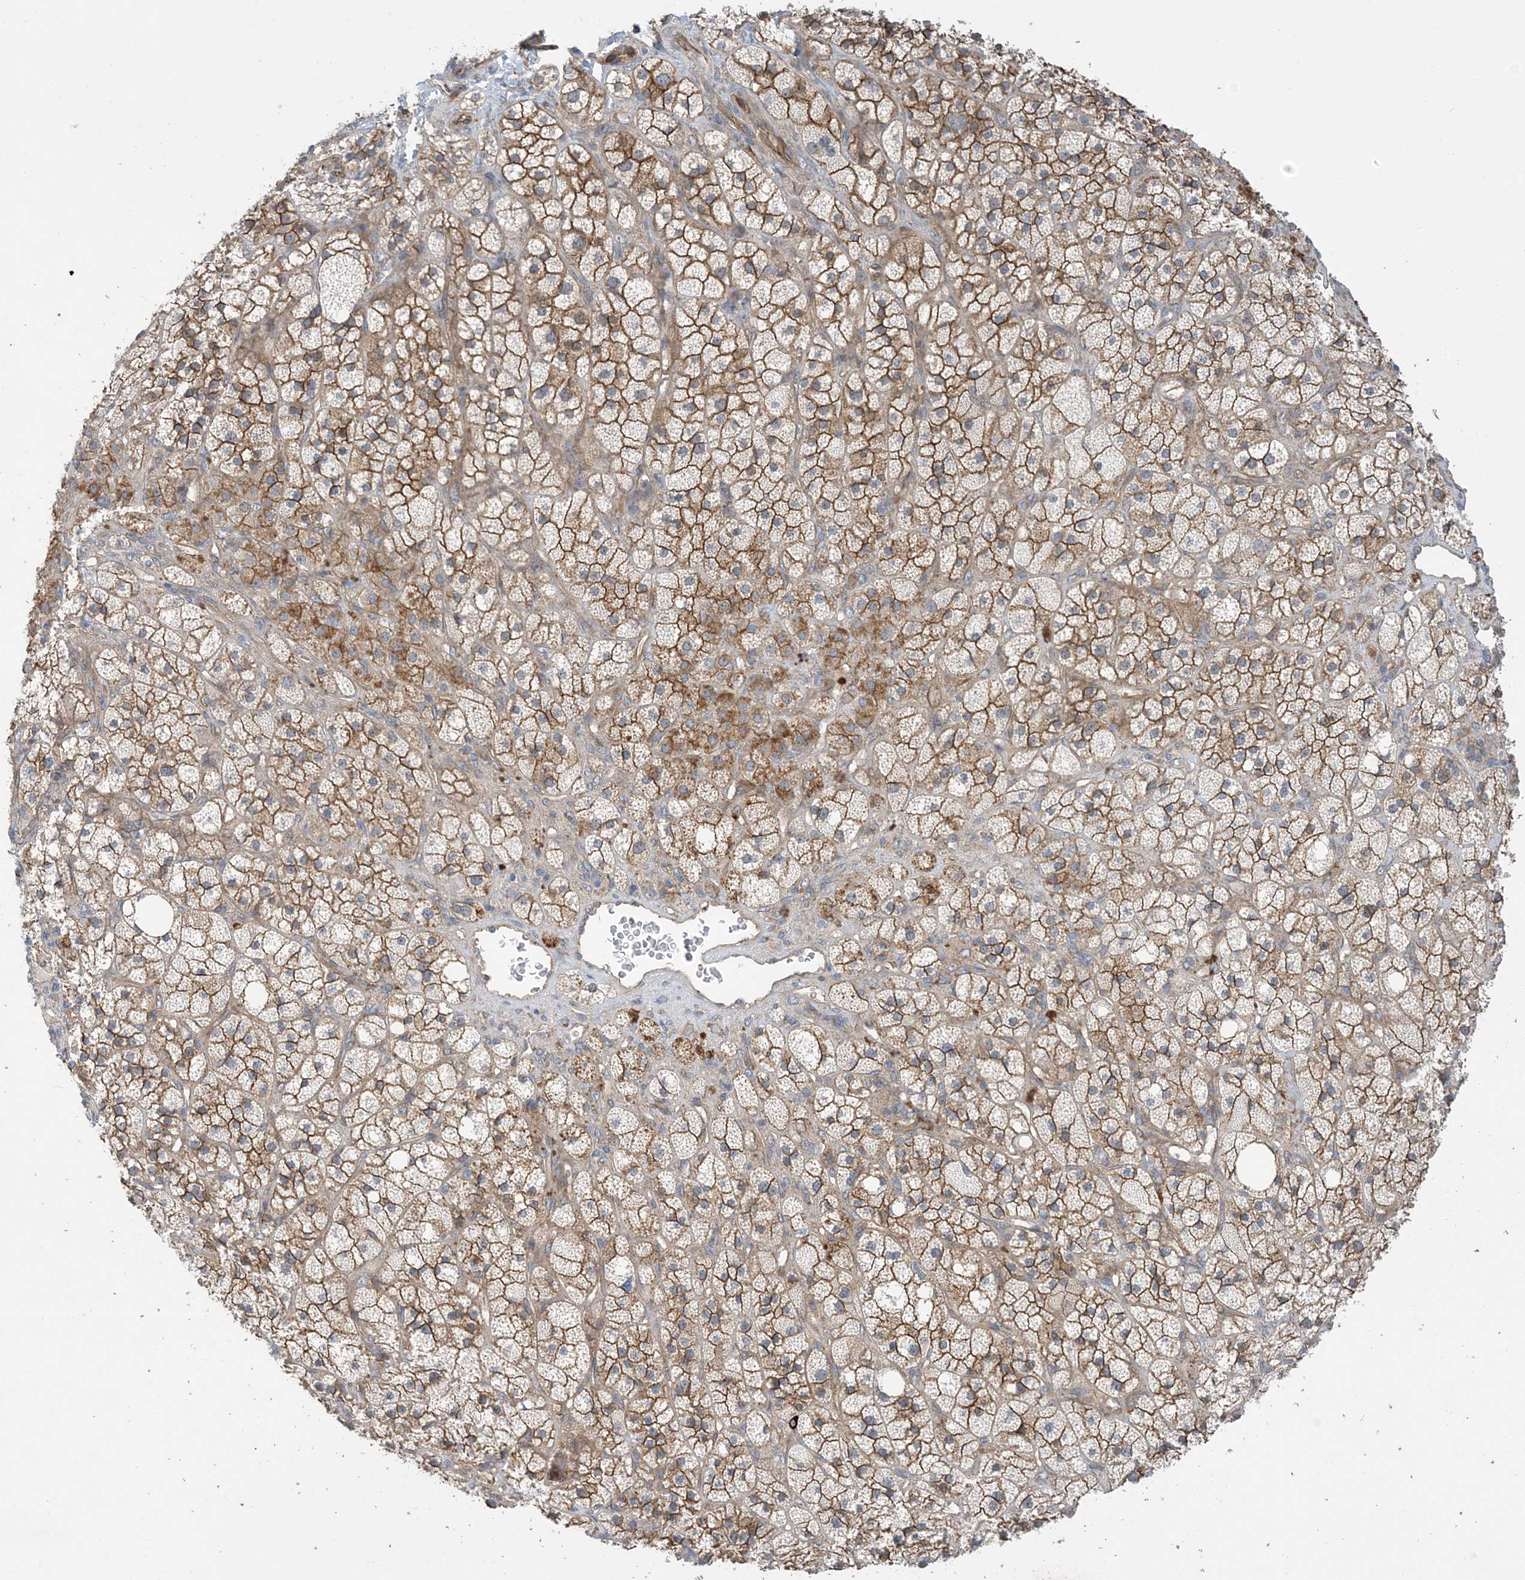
{"staining": {"intensity": "moderate", "quantity": ">75%", "location": "cytoplasmic/membranous"}, "tissue": "adrenal gland", "cell_type": "Glandular cells", "image_type": "normal", "snomed": [{"axis": "morphology", "description": "Normal tissue, NOS"}, {"axis": "topography", "description": "Adrenal gland"}], "caption": "DAB immunohistochemical staining of benign human adrenal gland shows moderate cytoplasmic/membranous protein expression in about >75% of glandular cells.", "gene": "AOC1", "patient": {"sex": "male", "age": 61}}